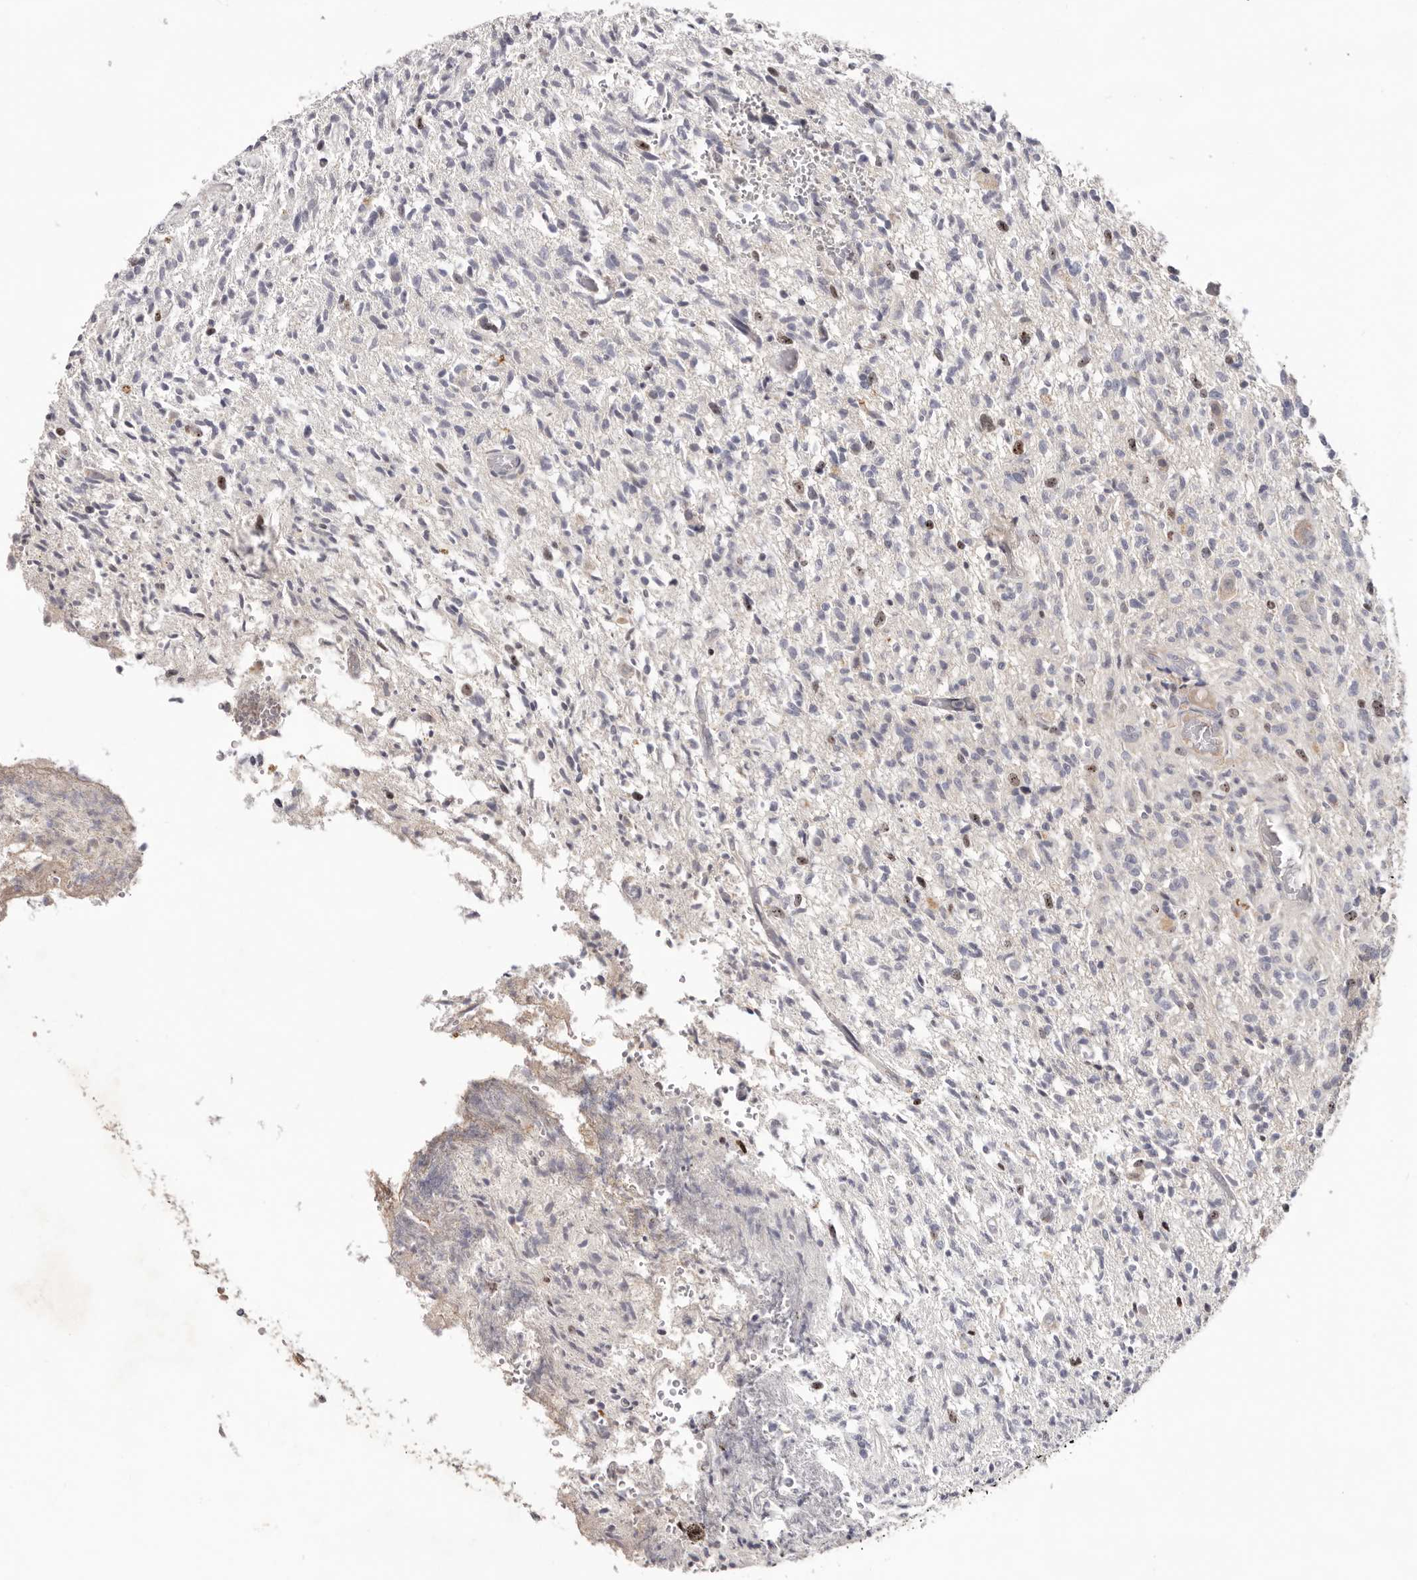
{"staining": {"intensity": "negative", "quantity": "none", "location": "none"}, "tissue": "glioma", "cell_type": "Tumor cells", "image_type": "cancer", "snomed": [{"axis": "morphology", "description": "Glioma, malignant, High grade"}, {"axis": "topography", "description": "Brain"}], "caption": "Malignant glioma (high-grade) stained for a protein using immunohistochemistry demonstrates no expression tumor cells.", "gene": "CCDC190", "patient": {"sex": "female", "age": 57}}